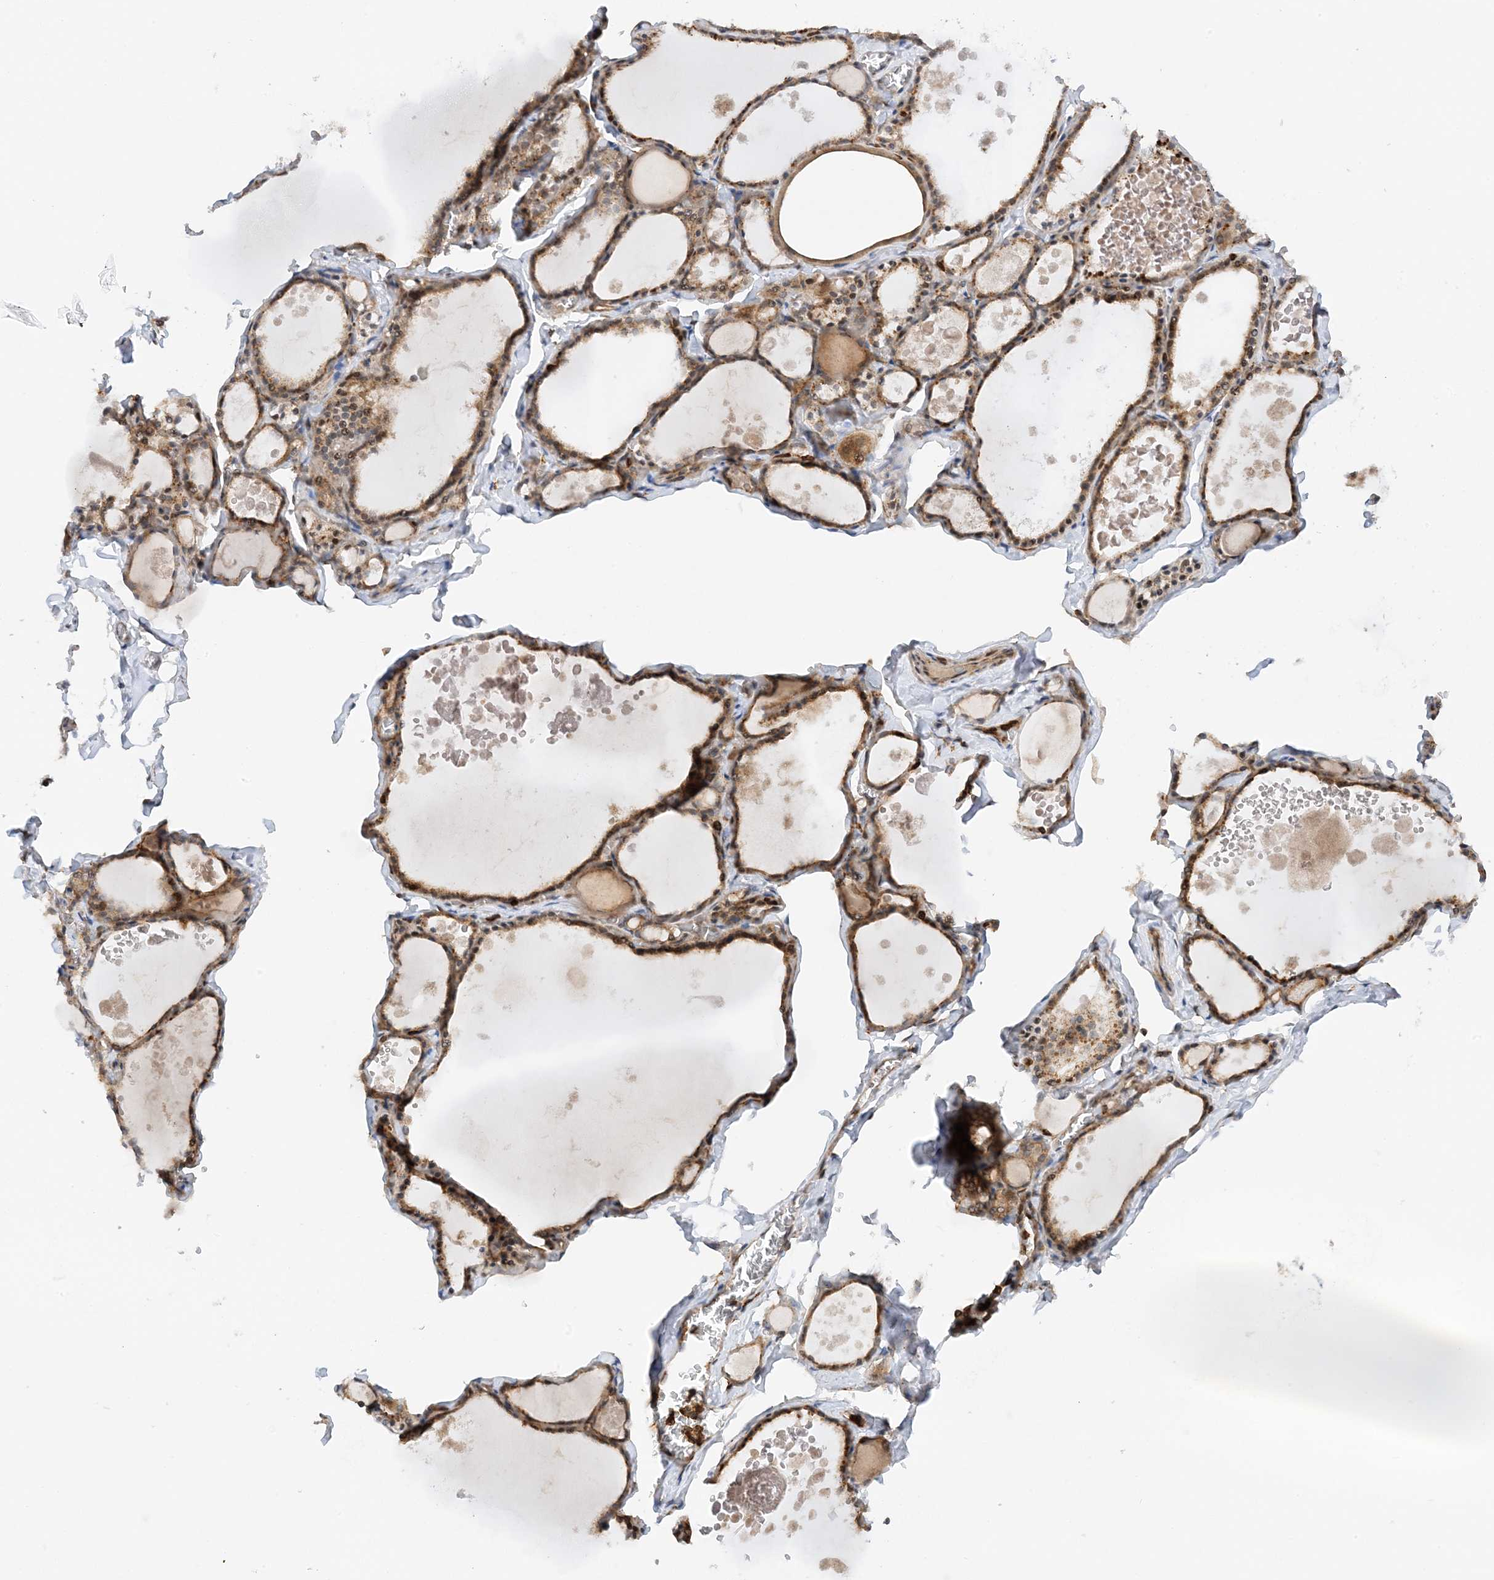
{"staining": {"intensity": "moderate", "quantity": ">75%", "location": "cytoplasmic/membranous,nuclear"}, "tissue": "thyroid gland", "cell_type": "Glandular cells", "image_type": "normal", "snomed": [{"axis": "morphology", "description": "Normal tissue, NOS"}, {"axis": "topography", "description": "Thyroid gland"}], "caption": "High-magnification brightfield microscopy of normal thyroid gland stained with DAB (brown) and counterstained with hematoxylin (blue). glandular cells exhibit moderate cytoplasmic/membranous,nuclear expression is appreciated in approximately>75% of cells. (DAB (3,3'-diaminobenzidine) = brown stain, brightfield microscopy at high magnification).", "gene": "TATDN3", "patient": {"sex": "male", "age": 56}}